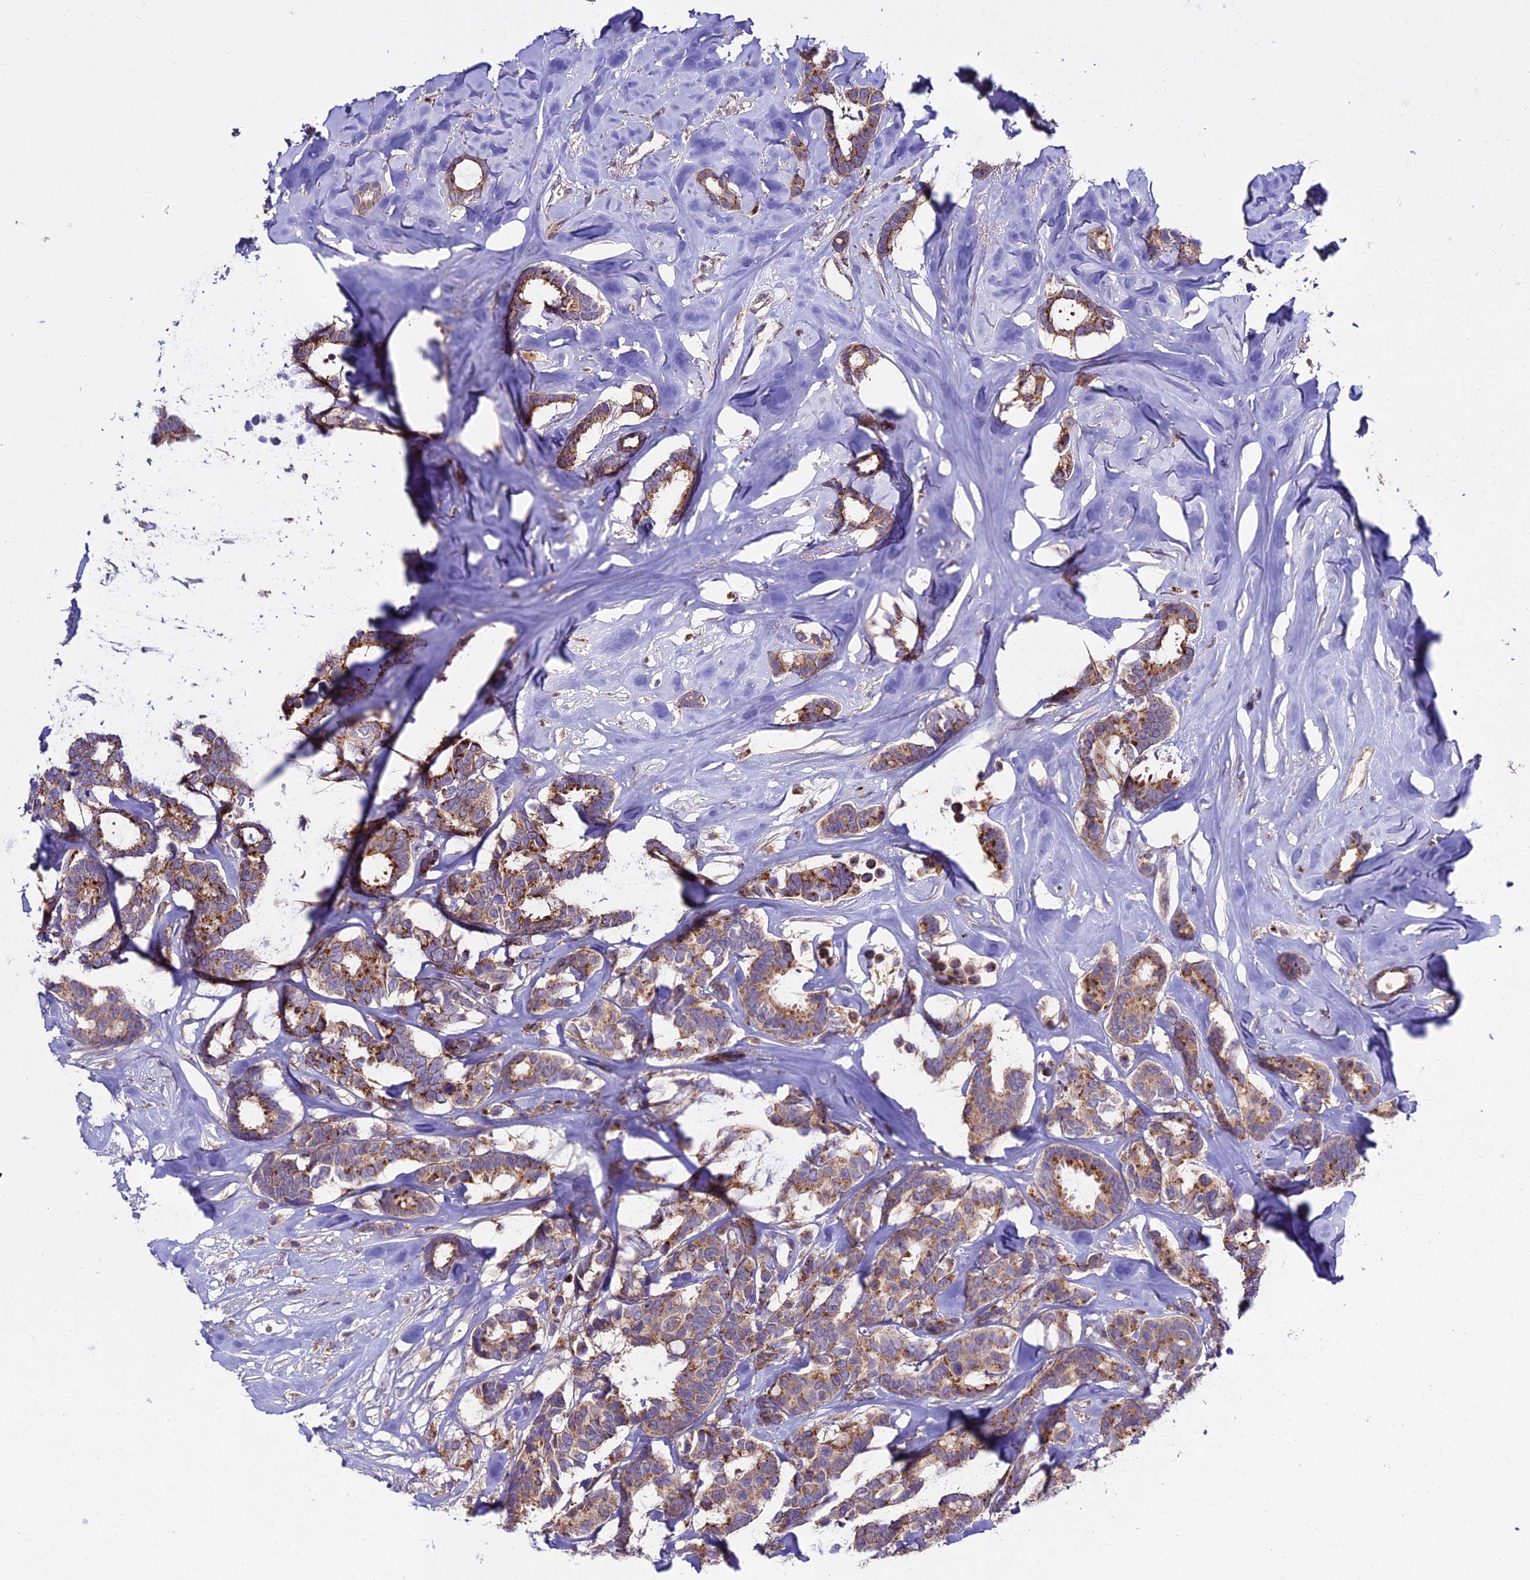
{"staining": {"intensity": "moderate", "quantity": ">75%", "location": "cytoplasmic/membranous"}, "tissue": "breast cancer", "cell_type": "Tumor cells", "image_type": "cancer", "snomed": [{"axis": "morphology", "description": "Duct carcinoma"}, {"axis": "topography", "description": "Breast"}], "caption": "Human breast intraductal carcinoma stained for a protein (brown) reveals moderate cytoplasmic/membranous positive staining in about >75% of tumor cells.", "gene": "EID2", "patient": {"sex": "female", "age": 87}}